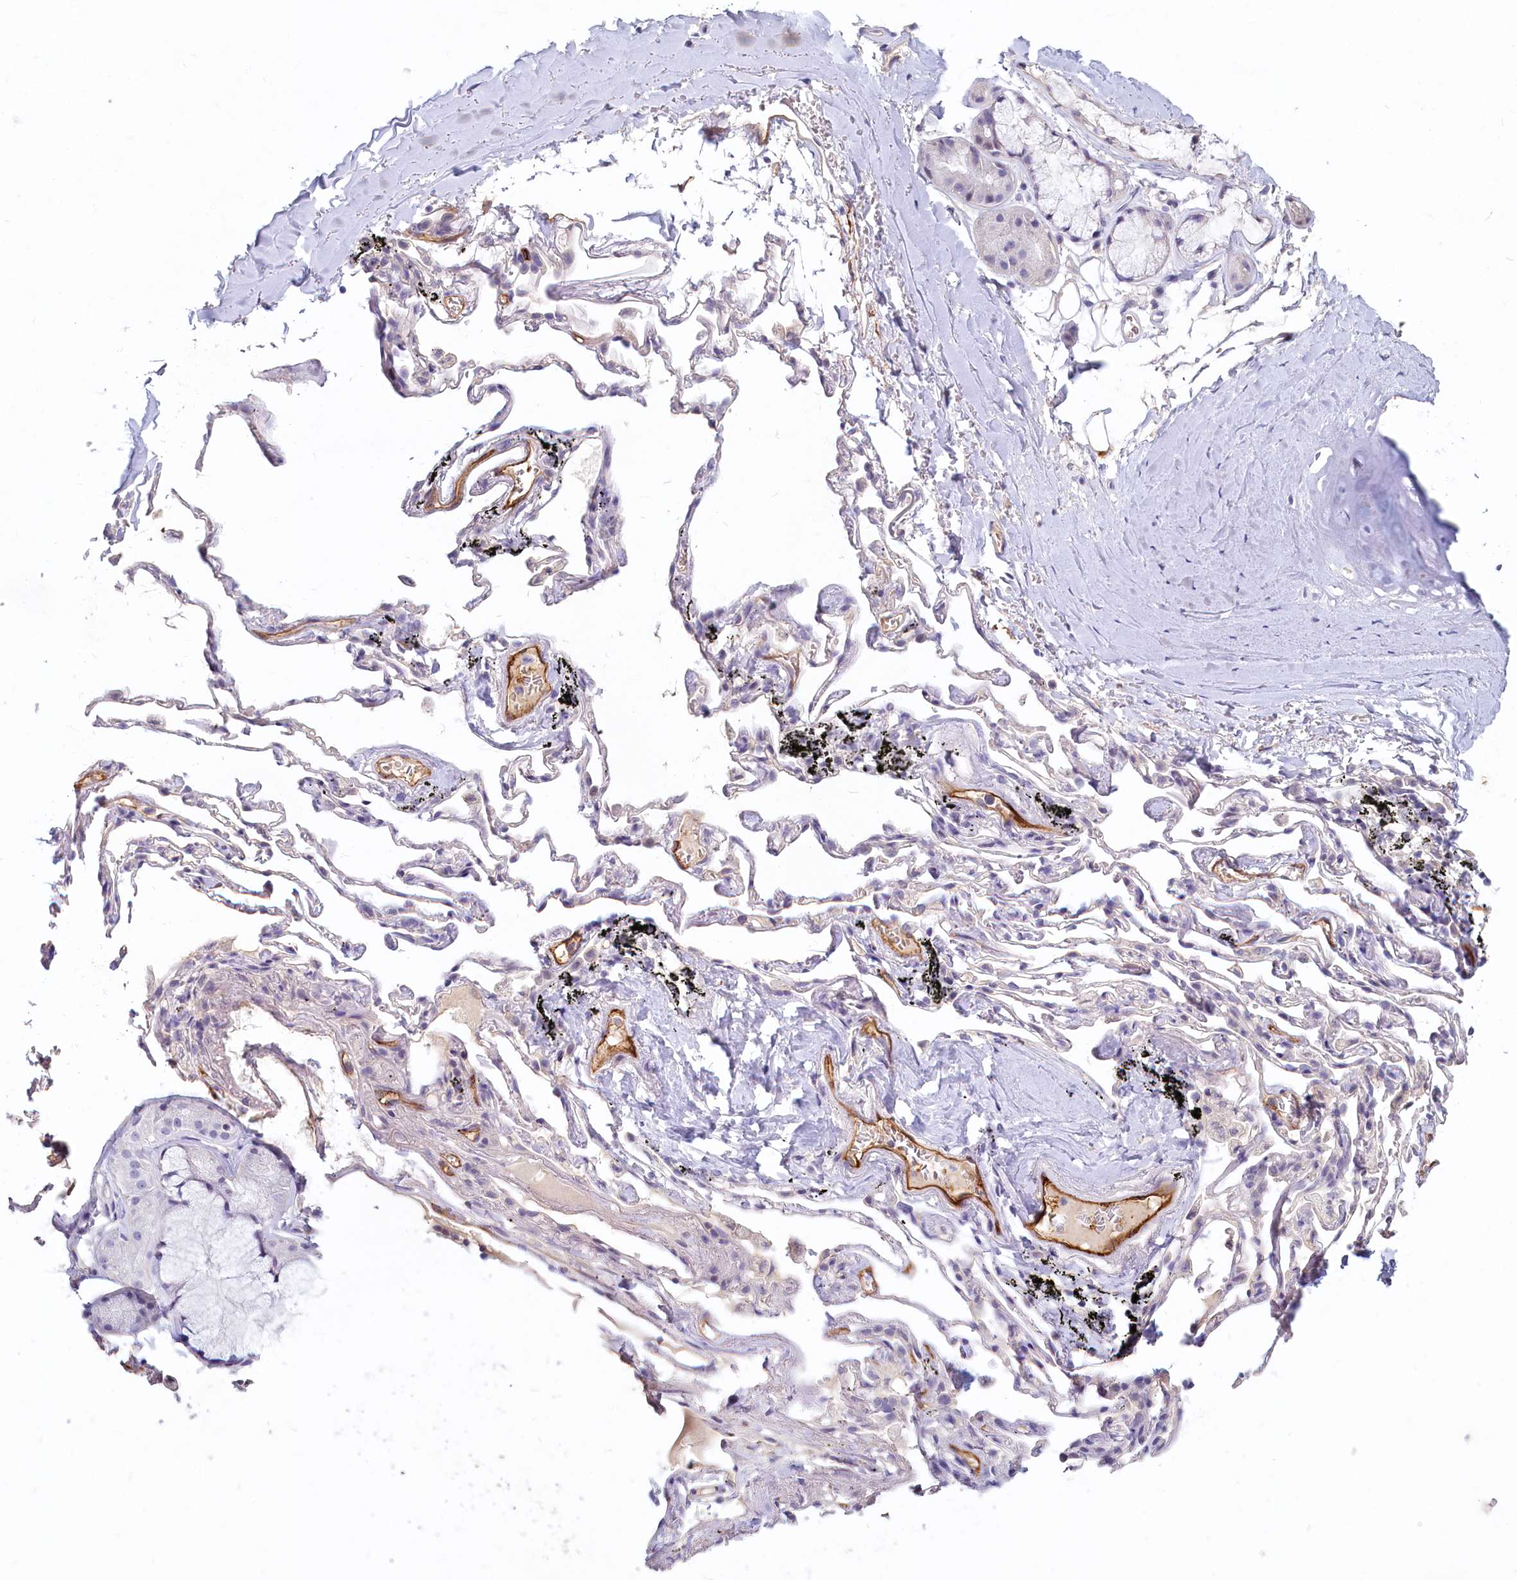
{"staining": {"intensity": "negative", "quantity": "none", "location": "none"}, "tissue": "adipose tissue", "cell_type": "Adipocytes", "image_type": "normal", "snomed": [{"axis": "morphology", "description": "Normal tissue, NOS"}, {"axis": "topography", "description": "Lymph node"}, {"axis": "topography", "description": "Bronchus"}], "caption": "Immunohistochemistry of benign human adipose tissue reveals no staining in adipocytes. (DAB IHC, high magnification).", "gene": "PROCR", "patient": {"sex": "male", "age": 63}}